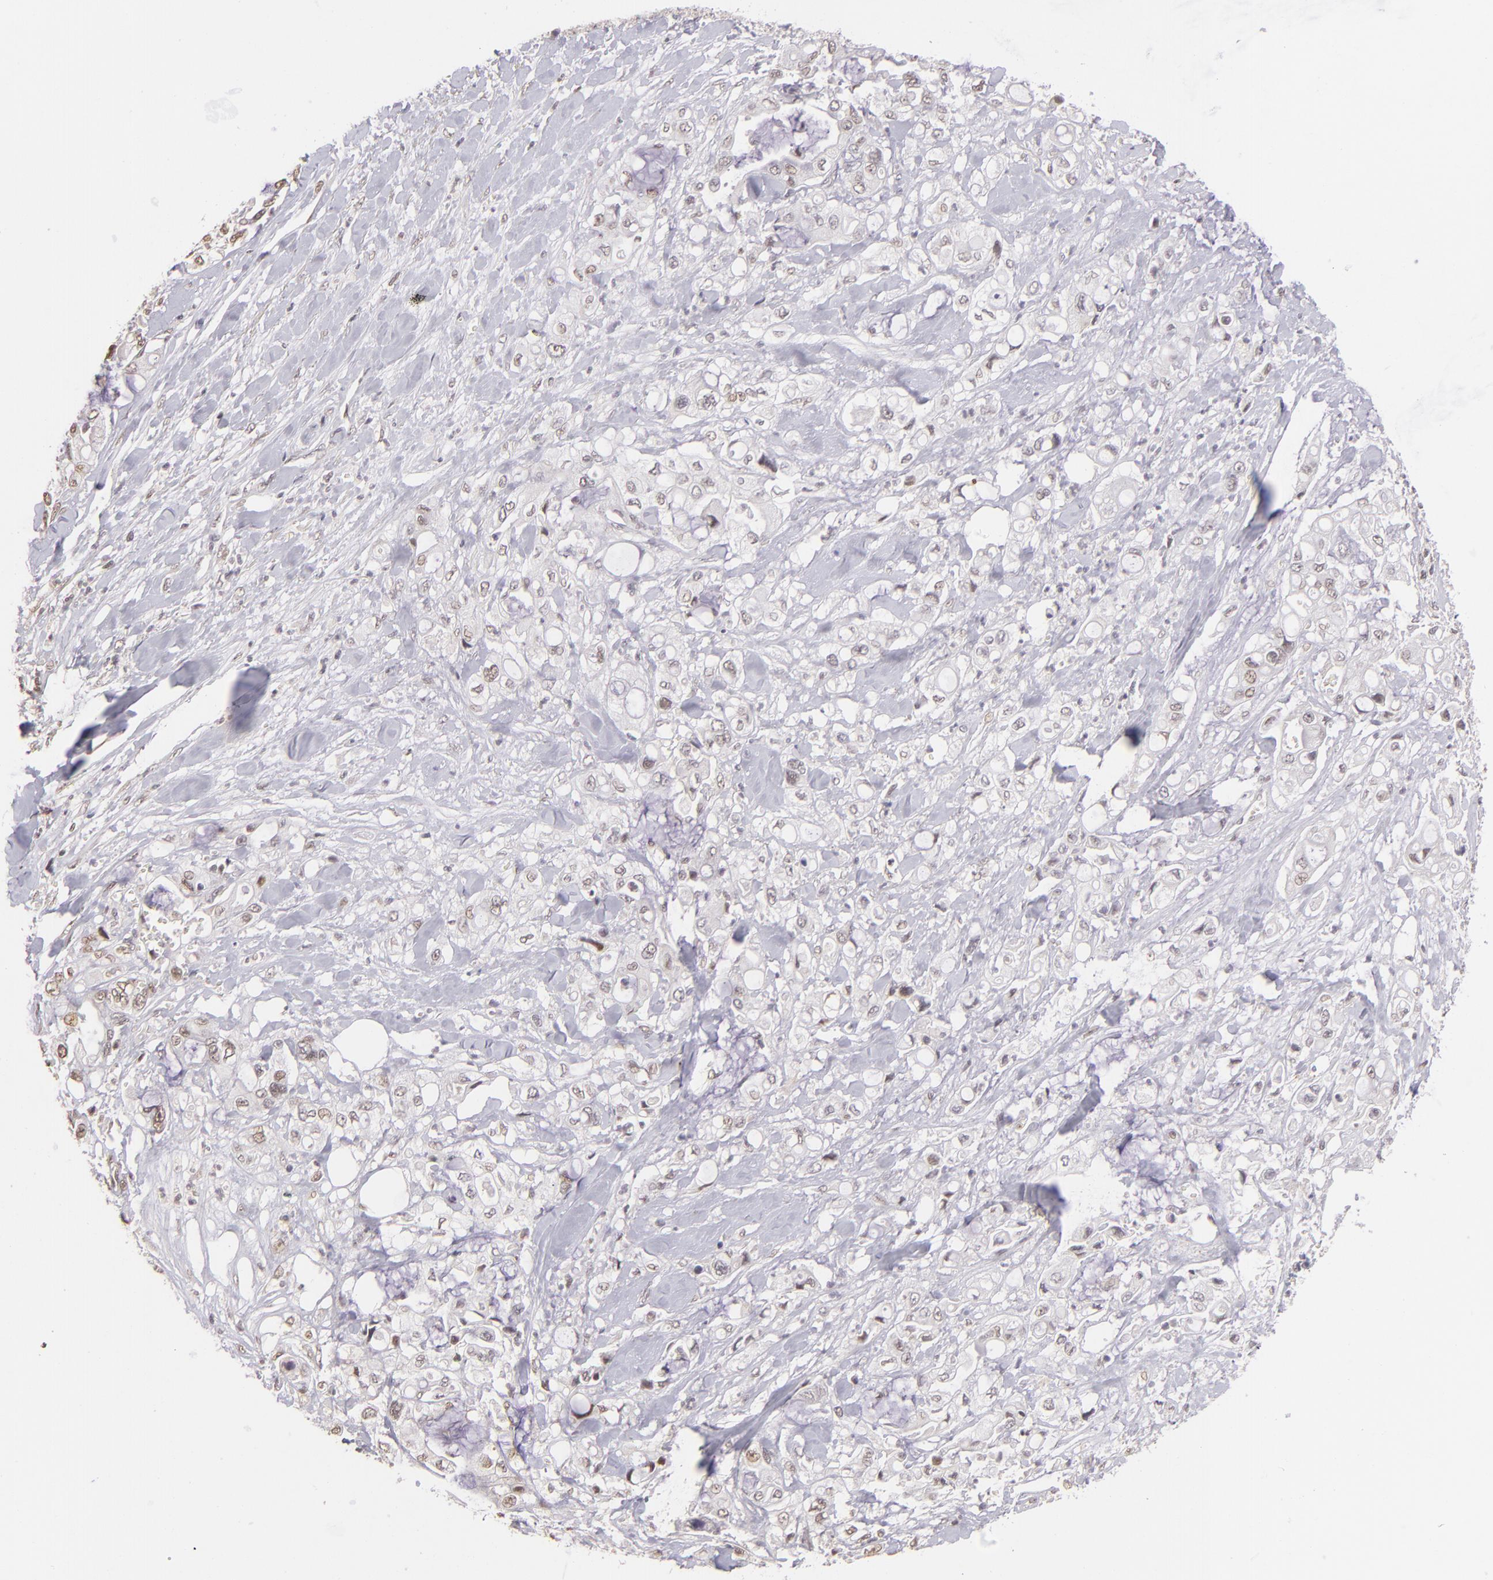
{"staining": {"intensity": "weak", "quantity": "<25%", "location": "nuclear"}, "tissue": "pancreatic cancer", "cell_type": "Tumor cells", "image_type": "cancer", "snomed": [{"axis": "morphology", "description": "Adenocarcinoma, NOS"}, {"axis": "topography", "description": "Pancreas"}], "caption": "Immunohistochemistry (IHC) of adenocarcinoma (pancreatic) exhibits no staining in tumor cells. (DAB (3,3'-diaminobenzidine) IHC with hematoxylin counter stain).", "gene": "RARB", "patient": {"sex": "male", "age": 70}}